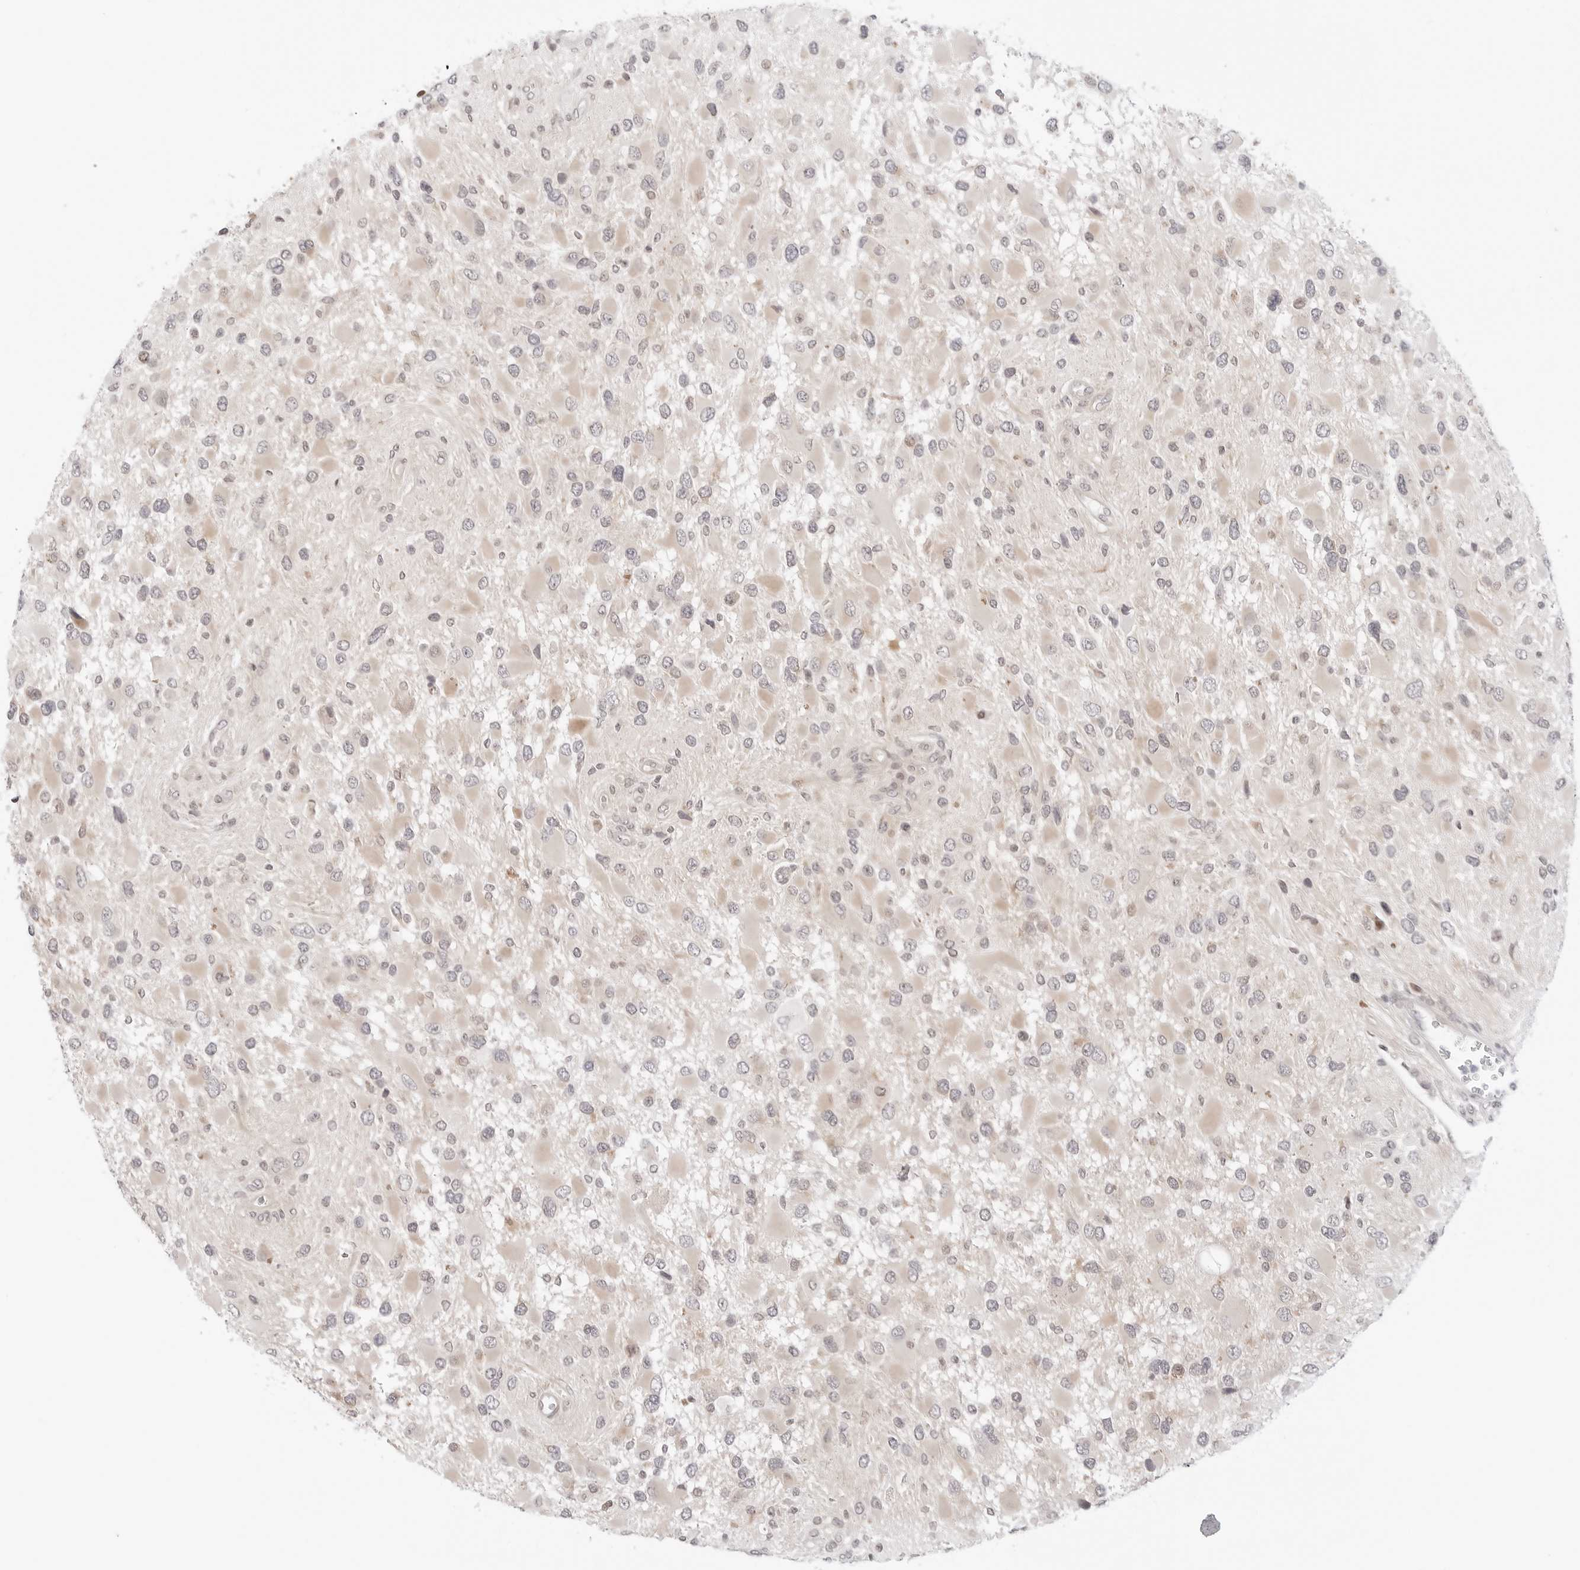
{"staining": {"intensity": "negative", "quantity": "none", "location": "none"}, "tissue": "glioma", "cell_type": "Tumor cells", "image_type": "cancer", "snomed": [{"axis": "morphology", "description": "Glioma, malignant, High grade"}, {"axis": "topography", "description": "Brain"}], "caption": "Immunohistochemistry (IHC) image of glioma stained for a protein (brown), which displays no positivity in tumor cells.", "gene": "NUDC", "patient": {"sex": "male", "age": 53}}